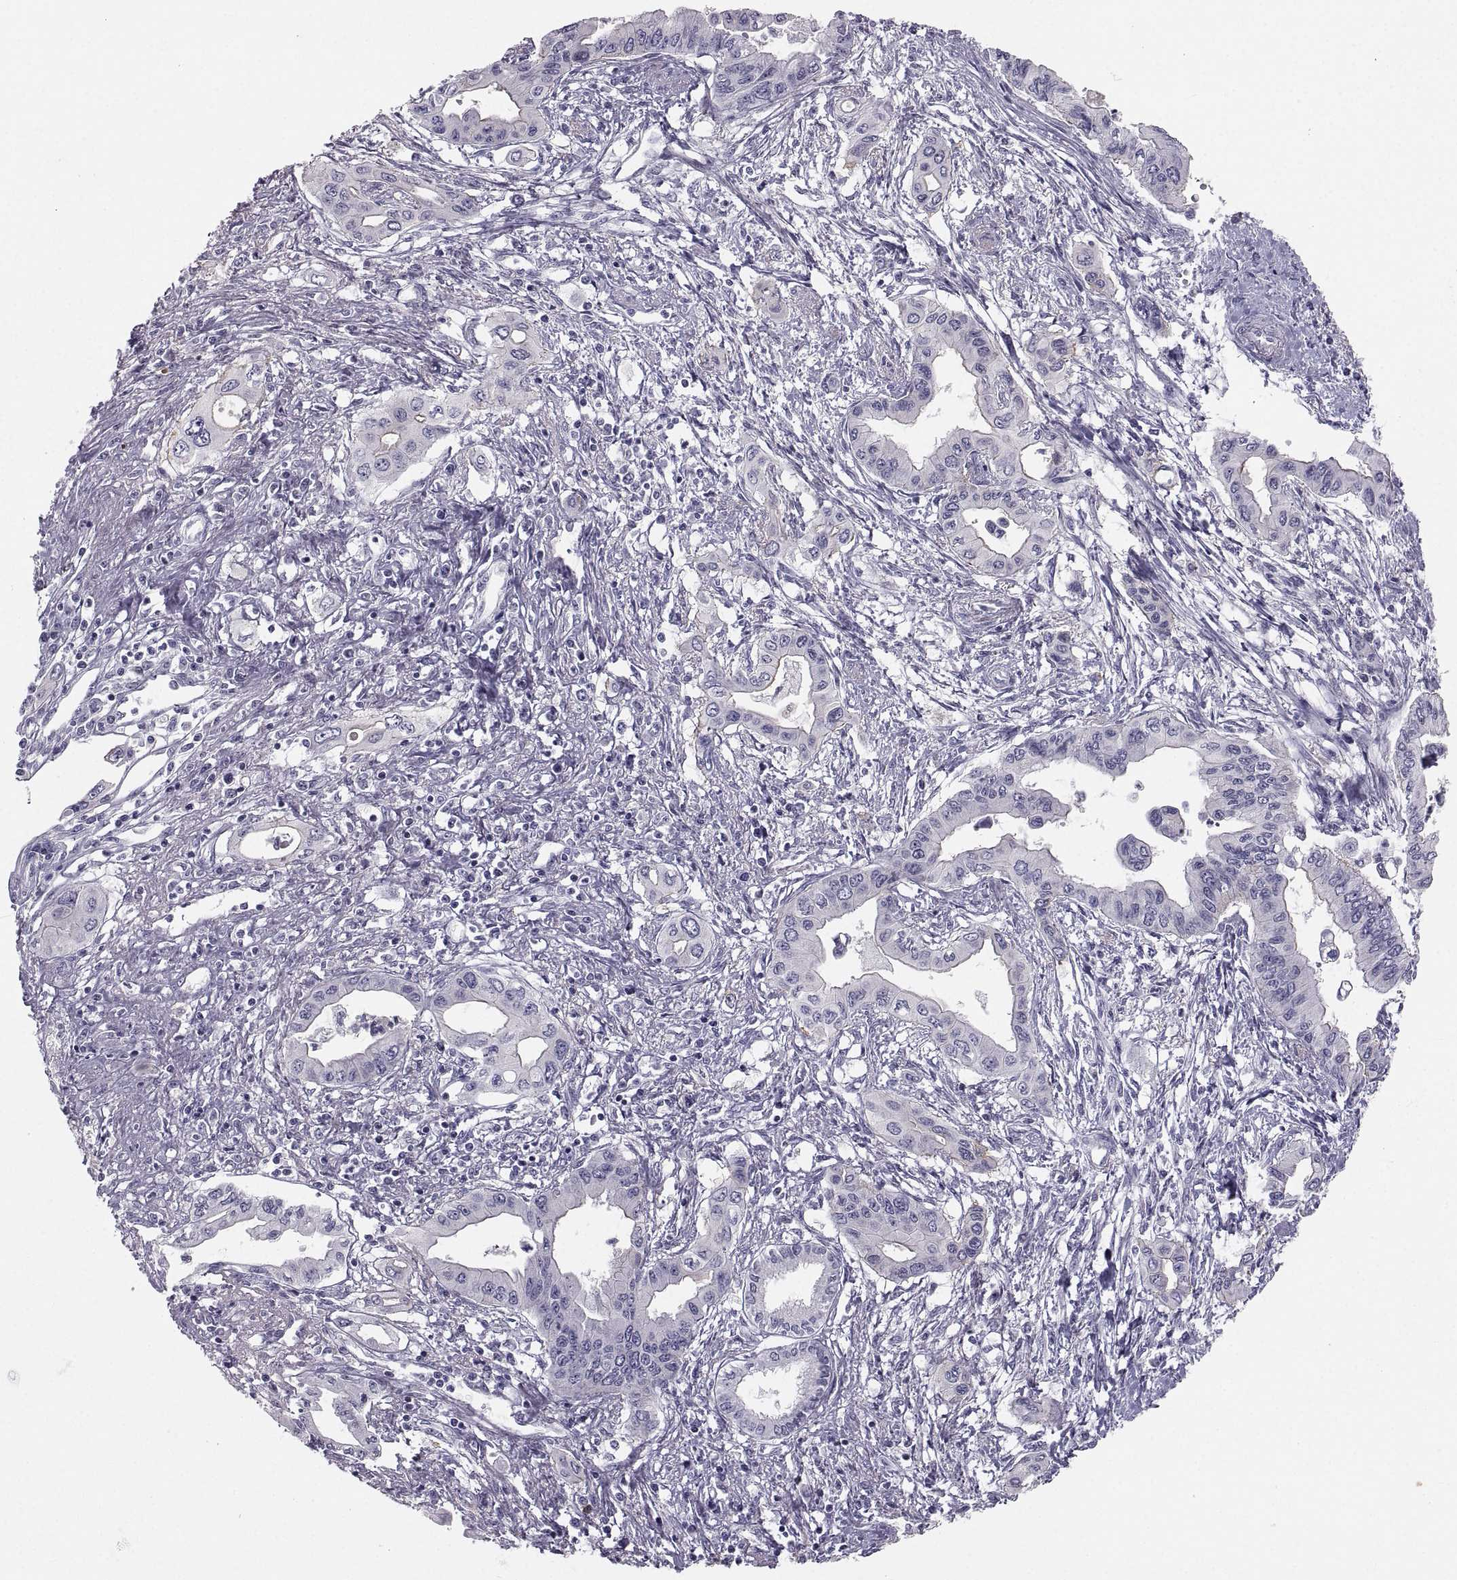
{"staining": {"intensity": "negative", "quantity": "none", "location": "none"}, "tissue": "pancreatic cancer", "cell_type": "Tumor cells", "image_type": "cancer", "snomed": [{"axis": "morphology", "description": "Adenocarcinoma, NOS"}, {"axis": "topography", "description": "Pancreas"}], "caption": "Immunohistochemistry of pancreatic cancer (adenocarcinoma) displays no positivity in tumor cells. (Brightfield microscopy of DAB (3,3'-diaminobenzidine) immunohistochemistry (IHC) at high magnification).", "gene": "ZNF185", "patient": {"sex": "female", "age": 62}}